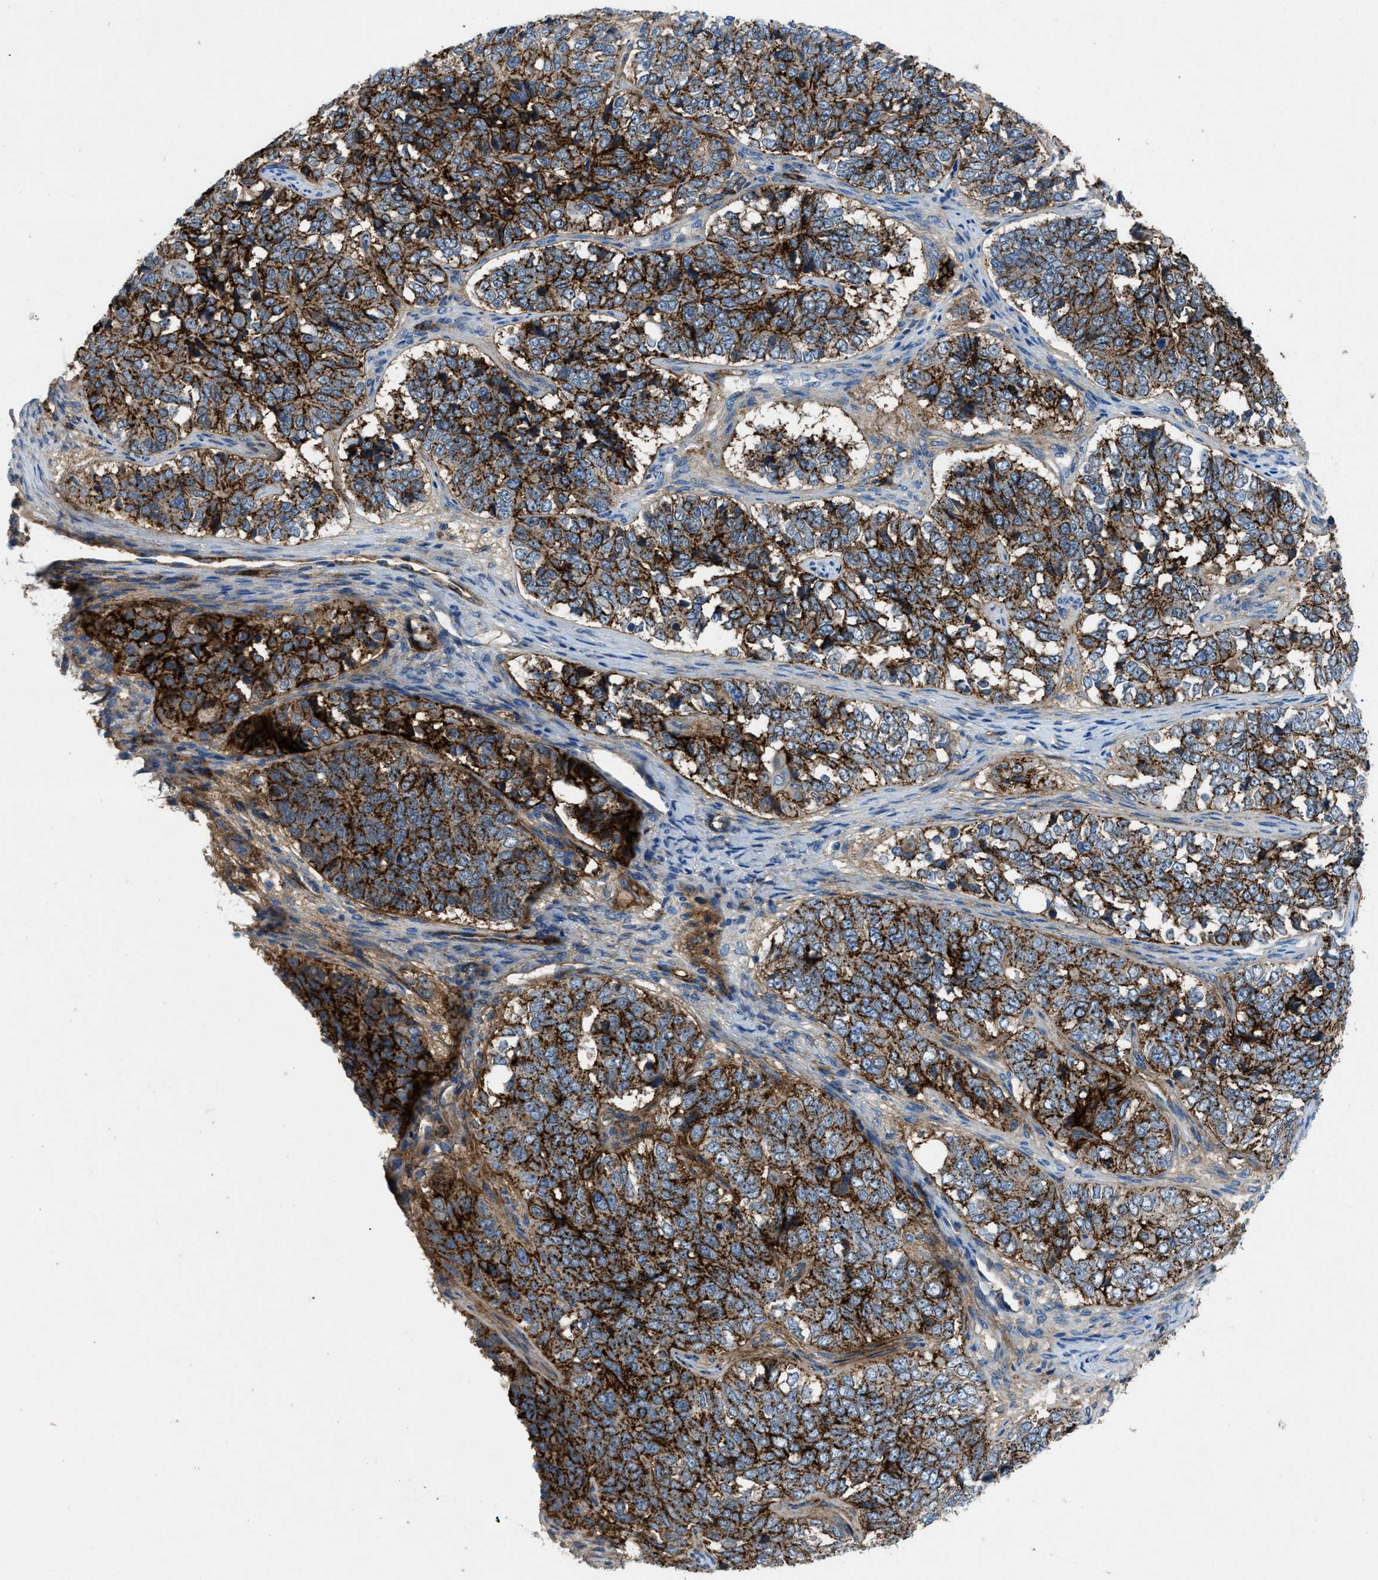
{"staining": {"intensity": "strong", "quantity": ">75%", "location": "cytoplasmic/membranous"}, "tissue": "ovarian cancer", "cell_type": "Tumor cells", "image_type": "cancer", "snomed": [{"axis": "morphology", "description": "Carcinoma, endometroid"}, {"axis": "topography", "description": "Ovary"}], "caption": "Immunohistochemical staining of ovarian cancer demonstrates high levels of strong cytoplasmic/membranous staining in approximately >75% of tumor cells.", "gene": "PTGFRN", "patient": {"sex": "female", "age": 51}}